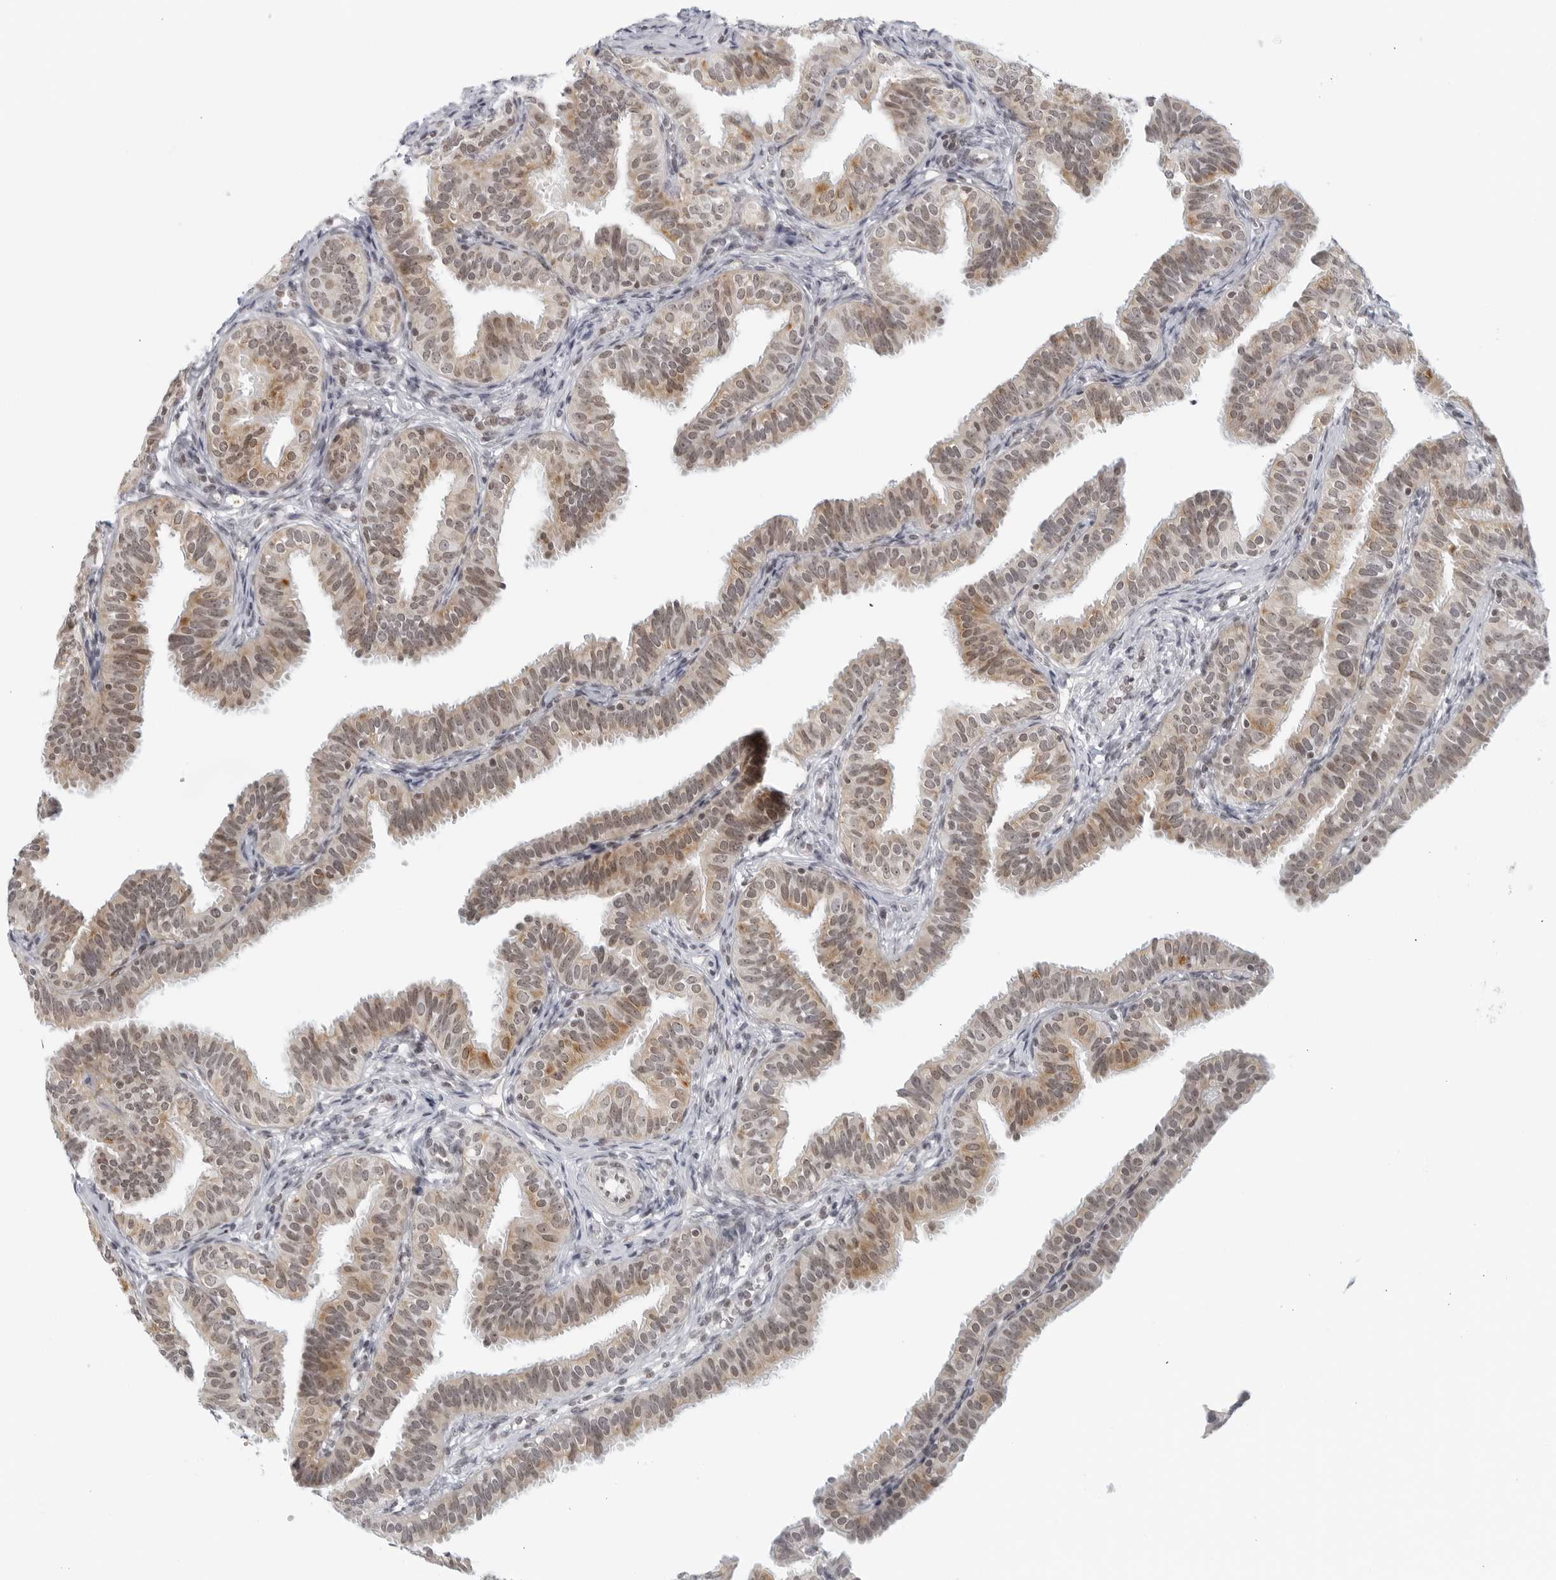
{"staining": {"intensity": "moderate", "quantity": "25%-75%", "location": "cytoplasmic/membranous,nuclear"}, "tissue": "fallopian tube", "cell_type": "Glandular cells", "image_type": "normal", "snomed": [{"axis": "morphology", "description": "Normal tissue, NOS"}, {"axis": "topography", "description": "Fallopian tube"}], "caption": "Immunohistochemistry of normal fallopian tube shows medium levels of moderate cytoplasmic/membranous,nuclear positivity in approximately 25%-75% of glandular cells.", "gene": "RAB11FIP3", "patient": {"sex": "female", "age": 35}}